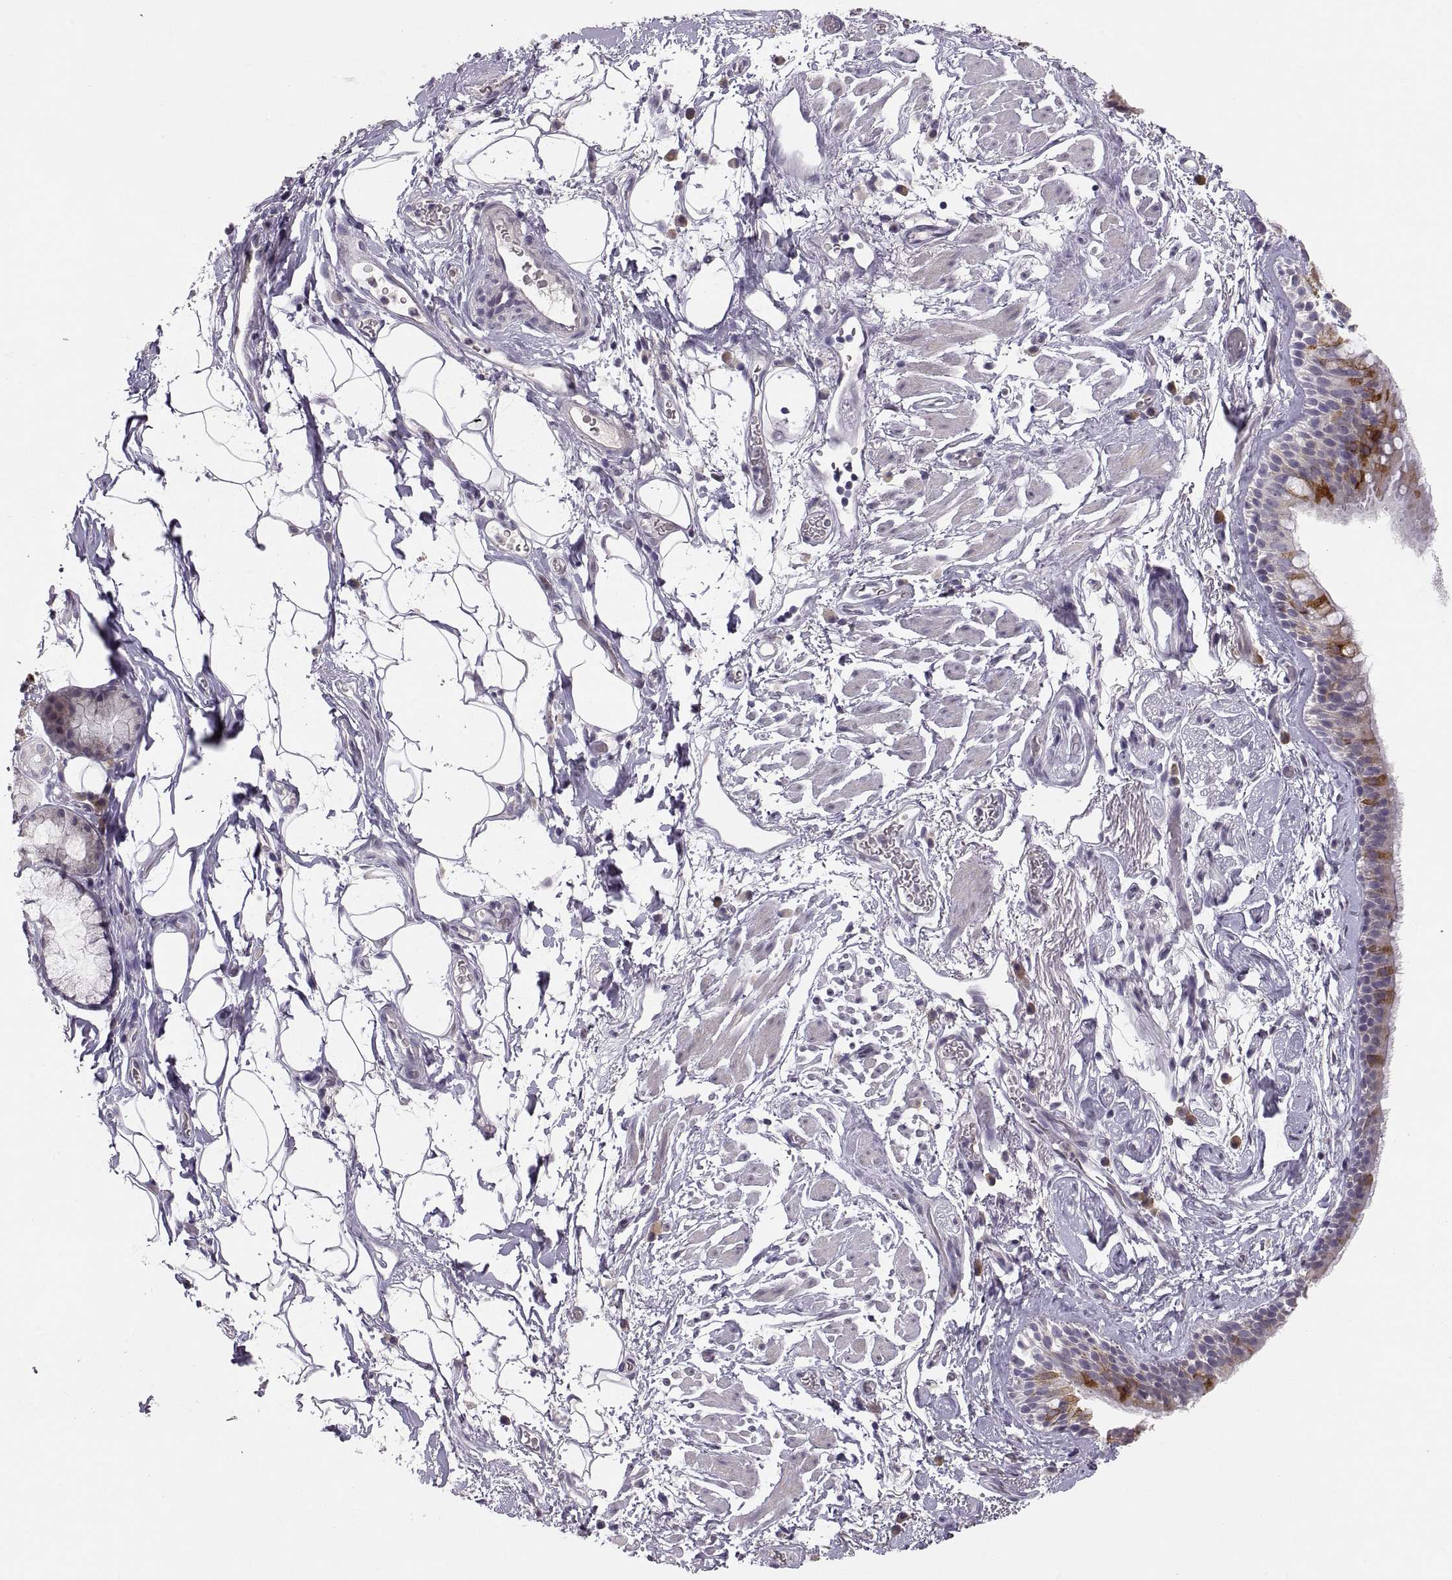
{"staining": {"intensity": "strong", "quantity": "<25%", "location": "cytoplasmic/membranous"}, "tissue": "bronchus", "cell_type": "Respiratory epithelial cells", "image_type": "normal", "snomed": [{"axis": "morphology", "description": "Normal tissue, NOS"}, {"axis": "topography", "description": "Cartilage tissue"}, {"axis": "topography", "description": "Bronchus"}], "caption": "This is a photomicrograph of IHC staining of normal bronchus, which shows strong expression in the cytoplasmic/membranous of respiratory epithelial cells.", "gene": "HMGCR", "patient": {"sex": "male", "age": 58}}